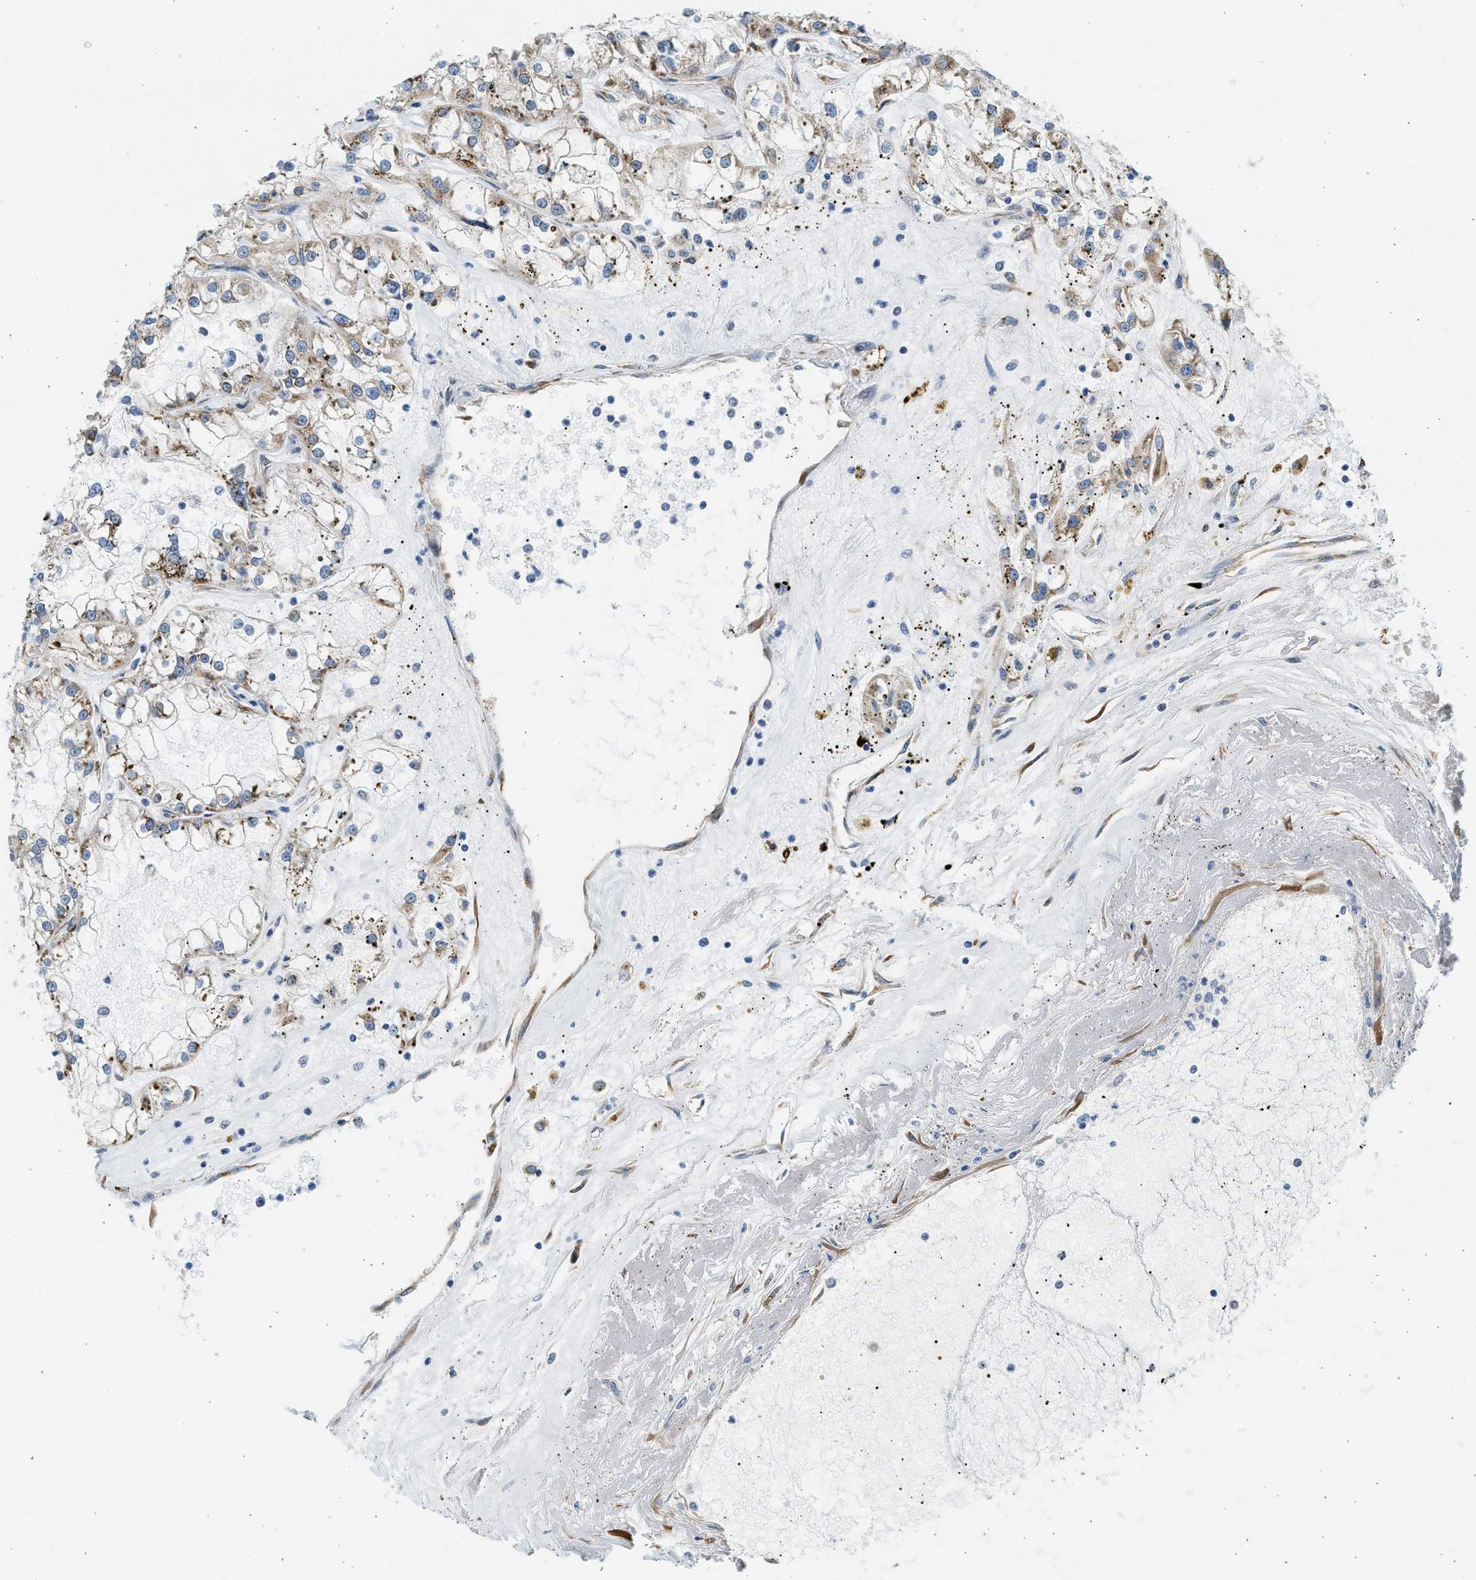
{"staining": {"intensity": "weak", "quantity": ">75%", "location": "cytoplasmic/membranous"}, "tissue": "renal cancer", "cell_type": "Tumor cells", "image_type": "cancer", "snomed": [{"axis": "morphology", "description": "Adenocarcinoma, NOS"}, {"axis": "topography", "description": "Kidney"}], "caption": "Adenocarcinoma (renal) was stained to show a protein in brown. There is low levels of weak cytoplasmic/membranous expression in approximately >75% of tumor cells.", "gene": "CNTN6", "patient": {"sex": "female", "age": 52}}